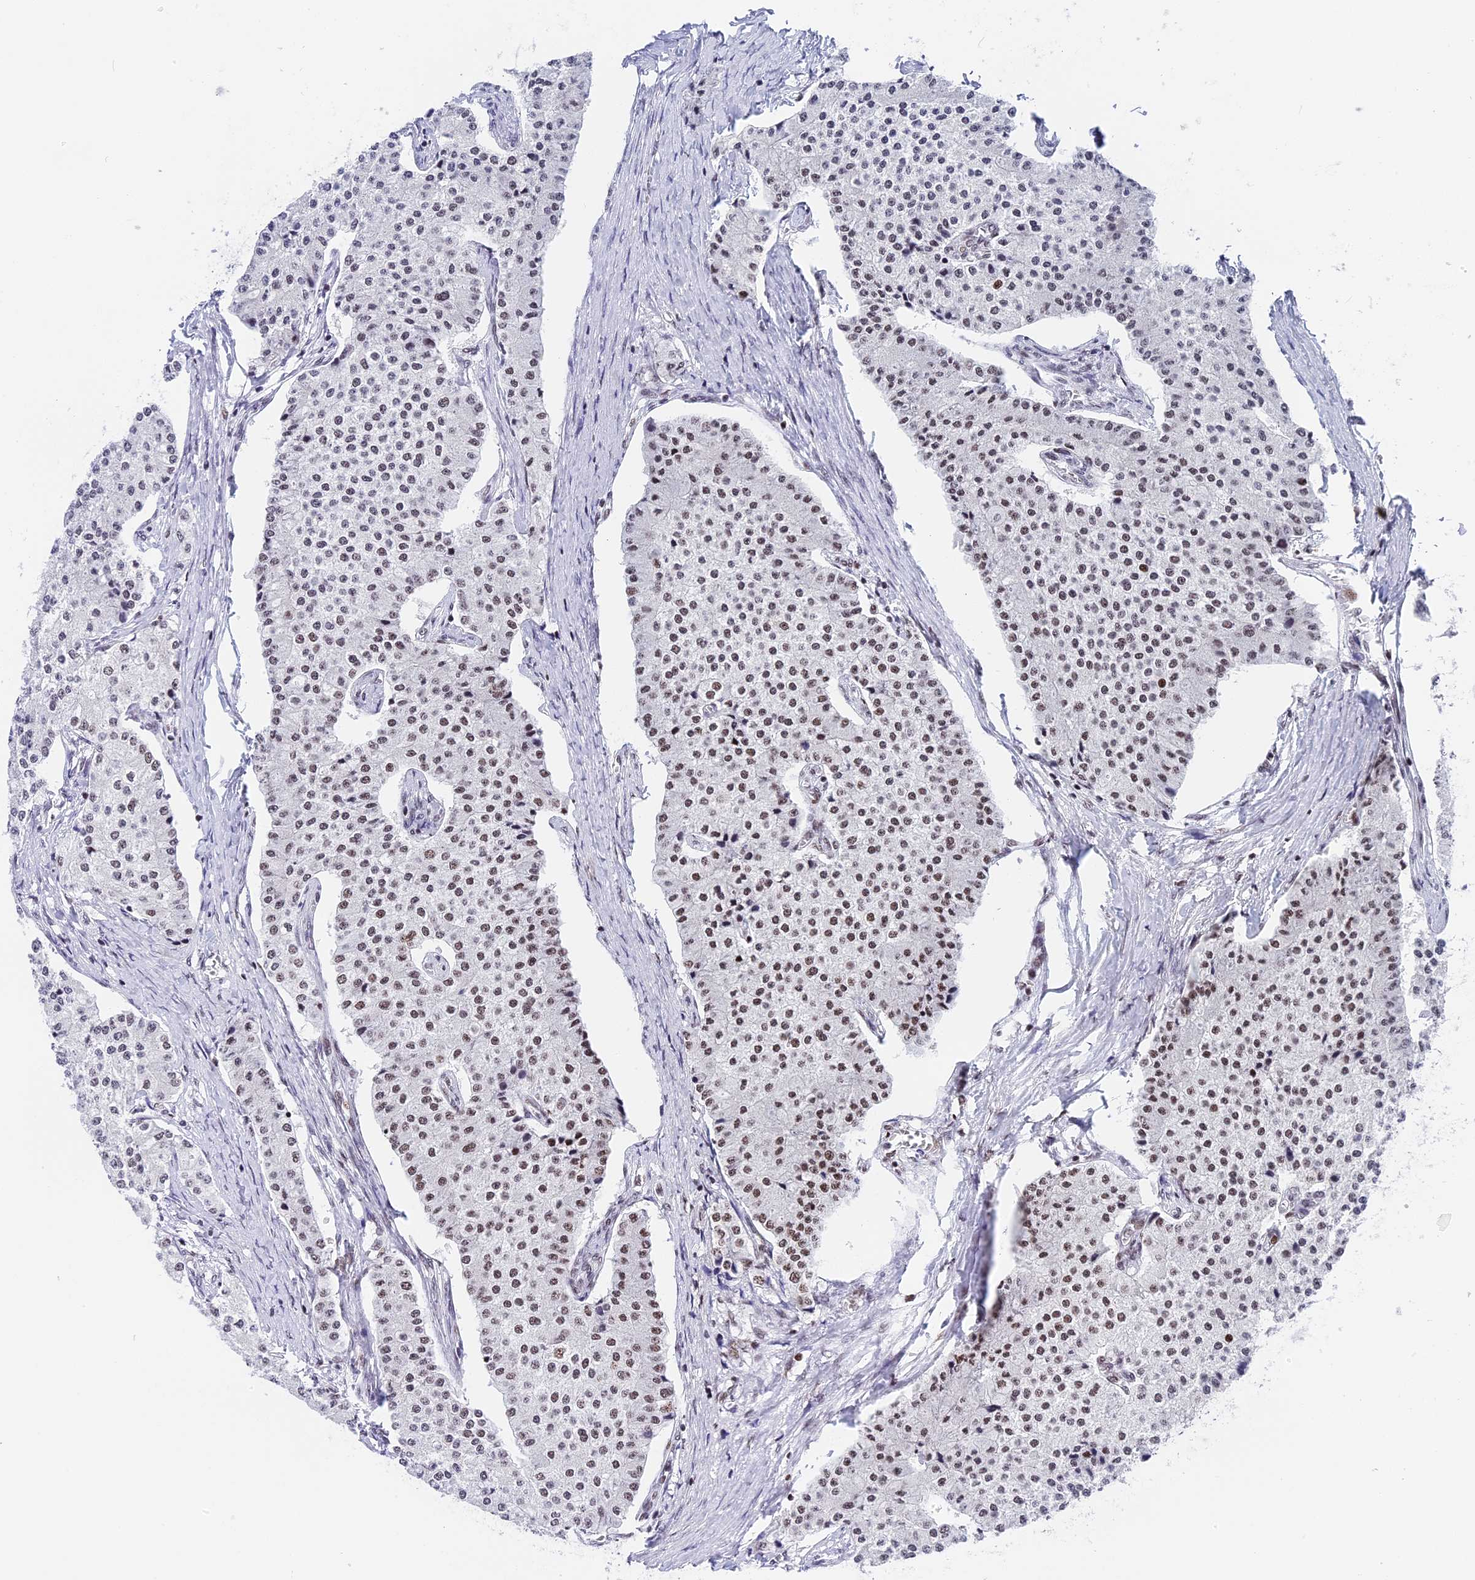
{"staining": {"intensity": "moderate", "quantity": ">75%", "location": "nuclear"}, "tissue": "carcinoid", "cell_type": "Tumor cells", "image_type": "cancer", "snomed": [{"axis": "morphology", "description": "Carcinoid, malignant, NOS"}, {"axis": "topography", "description": "Colon"}], "caption": "Carcinoid (malignant) tissue displays moderate nuclear positivity in about >75% of tumor cells, visualized by immunohistochemistry.", "gene": "SBNO1", "patient": {"sex": "female", "age": 52}}